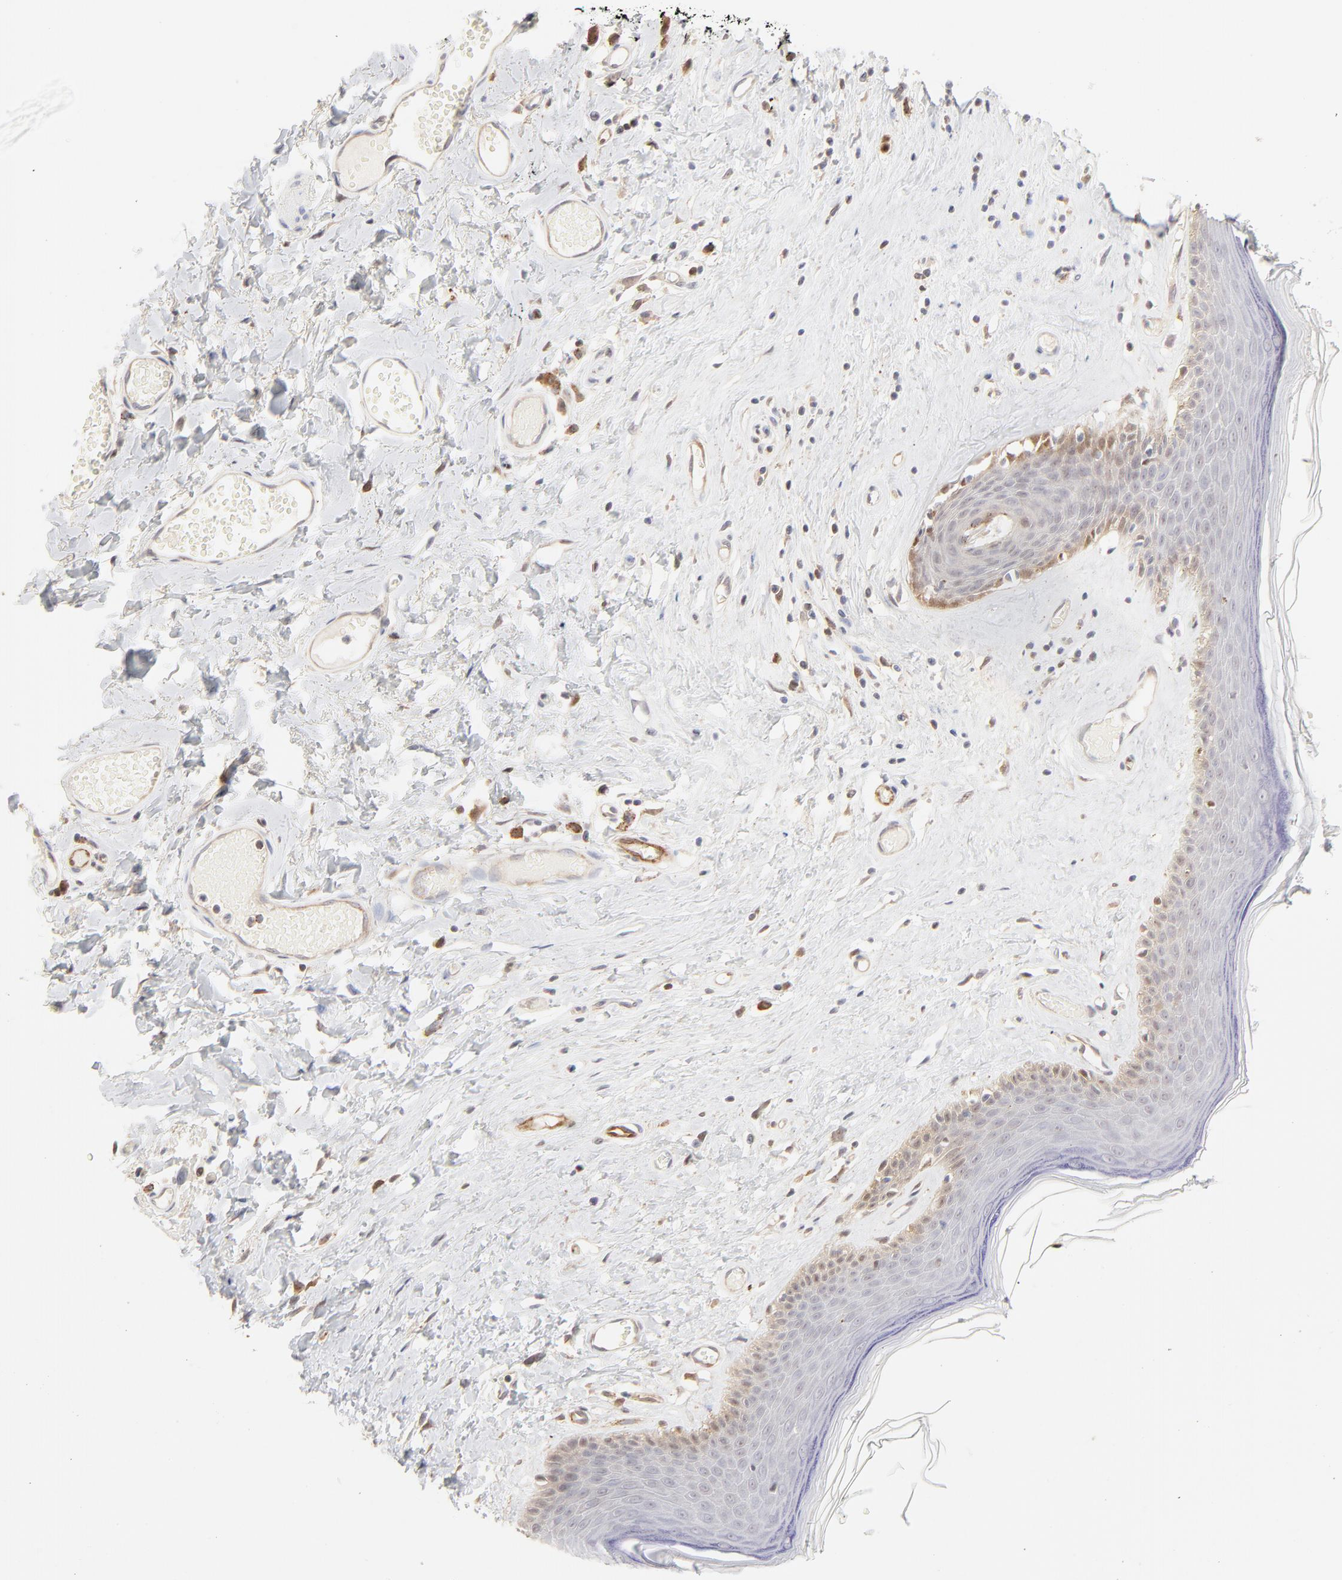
{"staining": {"intensity": "weak", "quantity": "<25%", "location": "cytoplasmic/membranous"}, "tissue": "skin", "cell_type": "Epidermal cells", "image_type": "normal", "snomed": [{"axis": "morphology", "description": "Normal tissue, NOS"}, {"axis": "morphology", "description": "Inflammation, NOS"}, {"axis": "topography", "description": "Vulva"}], "caption": "This is a micrograph of IHC staining of unremarkable skin, which shows no positivity in epidermal cells.", "gene": "CDK6", "patient": {"sex": "female", "age": 84}}